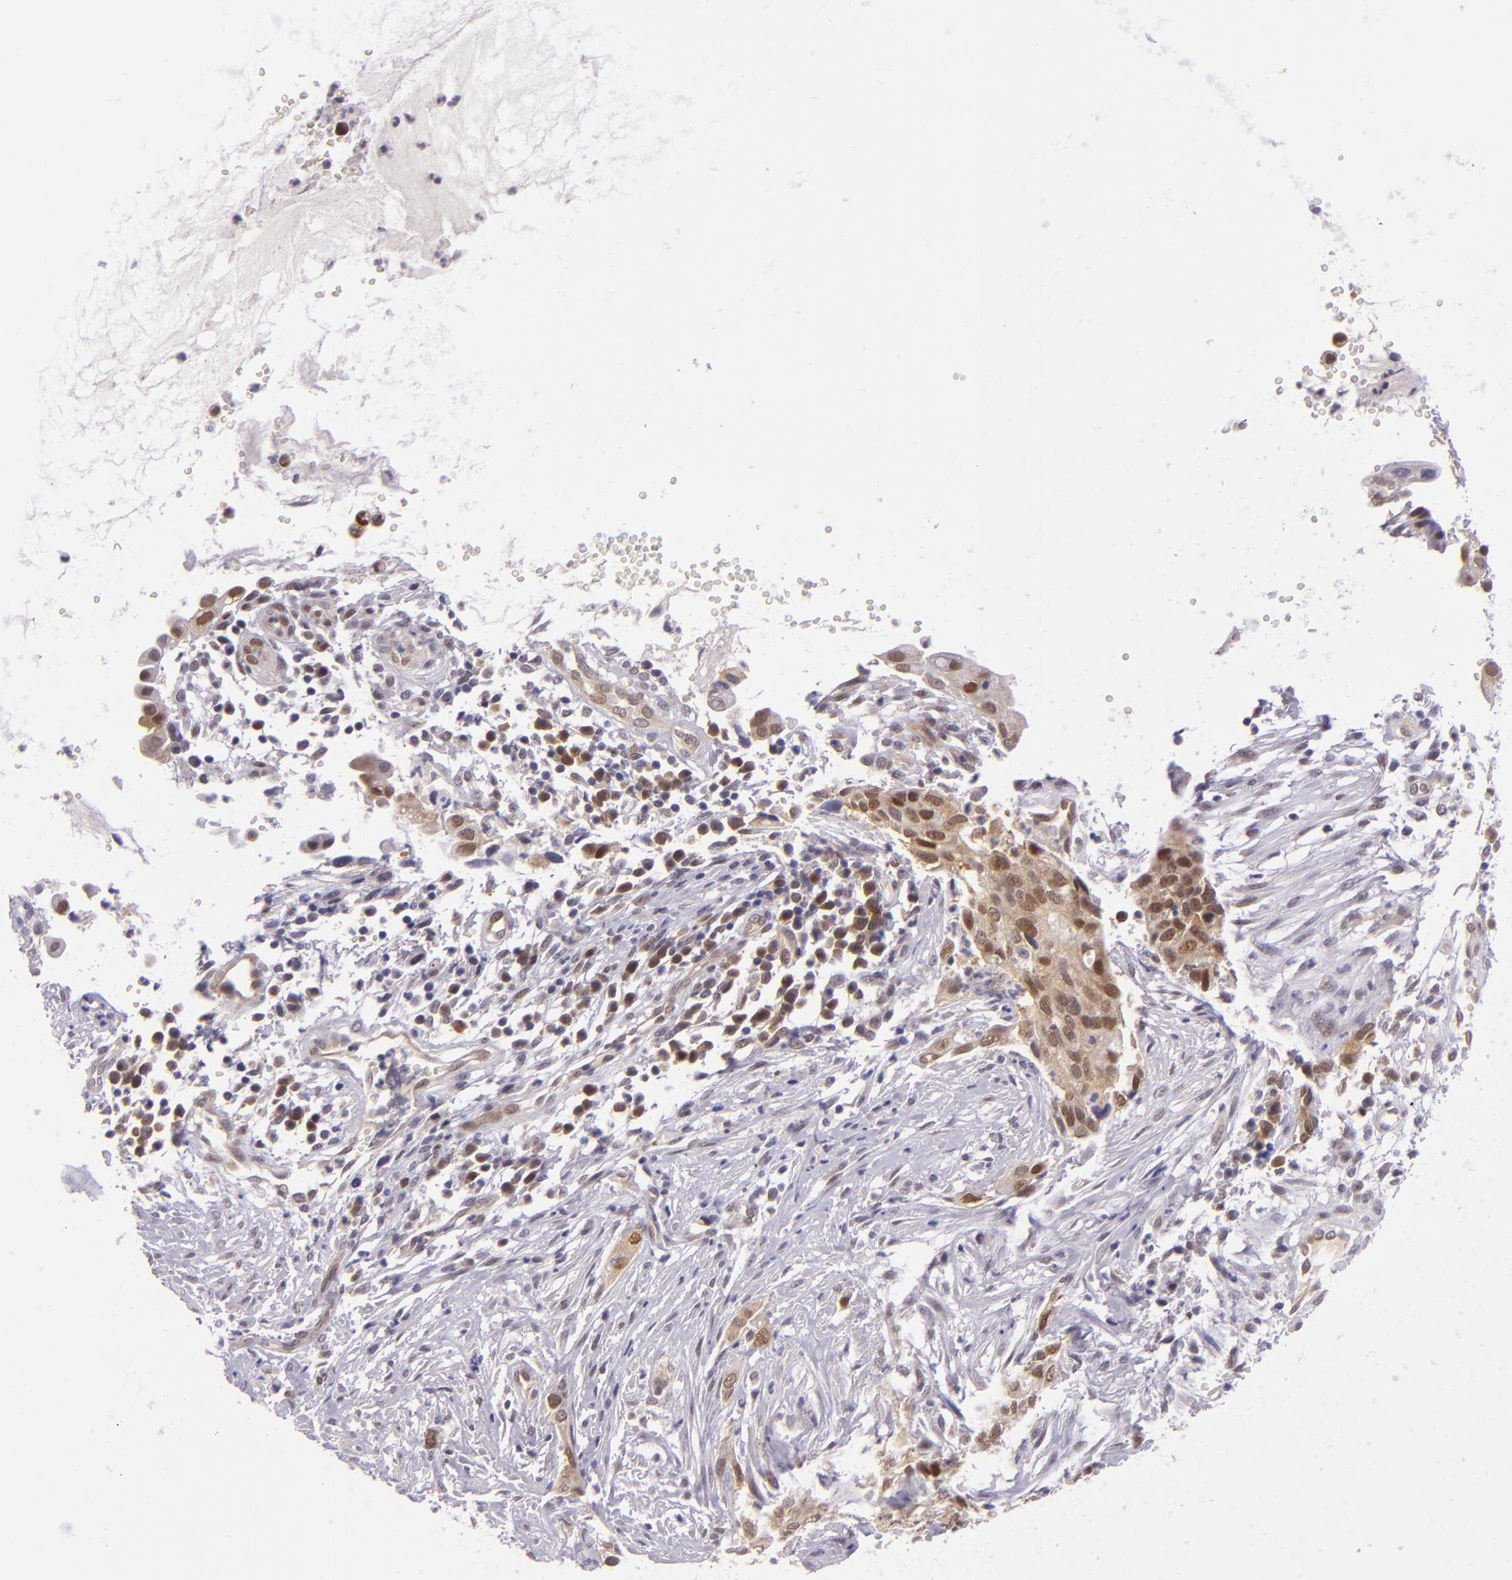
{"staining": {"intensity": "moderate", "quantity": ">75%", "location": "cytoplasmic/membranous,nuclear"}, "tissue": "cervical cancer", "cell_type": "Tumor cells", "image_type": "cancer", "snomed": [{"axis": "morphology", "description": "Normal tissue, NOS"}, {"axis": "morphology", "description": "Squamous cell carcinoma, NOS"}, {"axis": "topography", "description": "Cervix"}], "caption": "Cervical cancer was stained to show a protein in brown. There is medium levels of moderate cytoplasmic/membranous and nuclear expression in about >75% of tumor cells.", "gene": "CSE1L", "patient": {"sex": "female", "age": 45}}